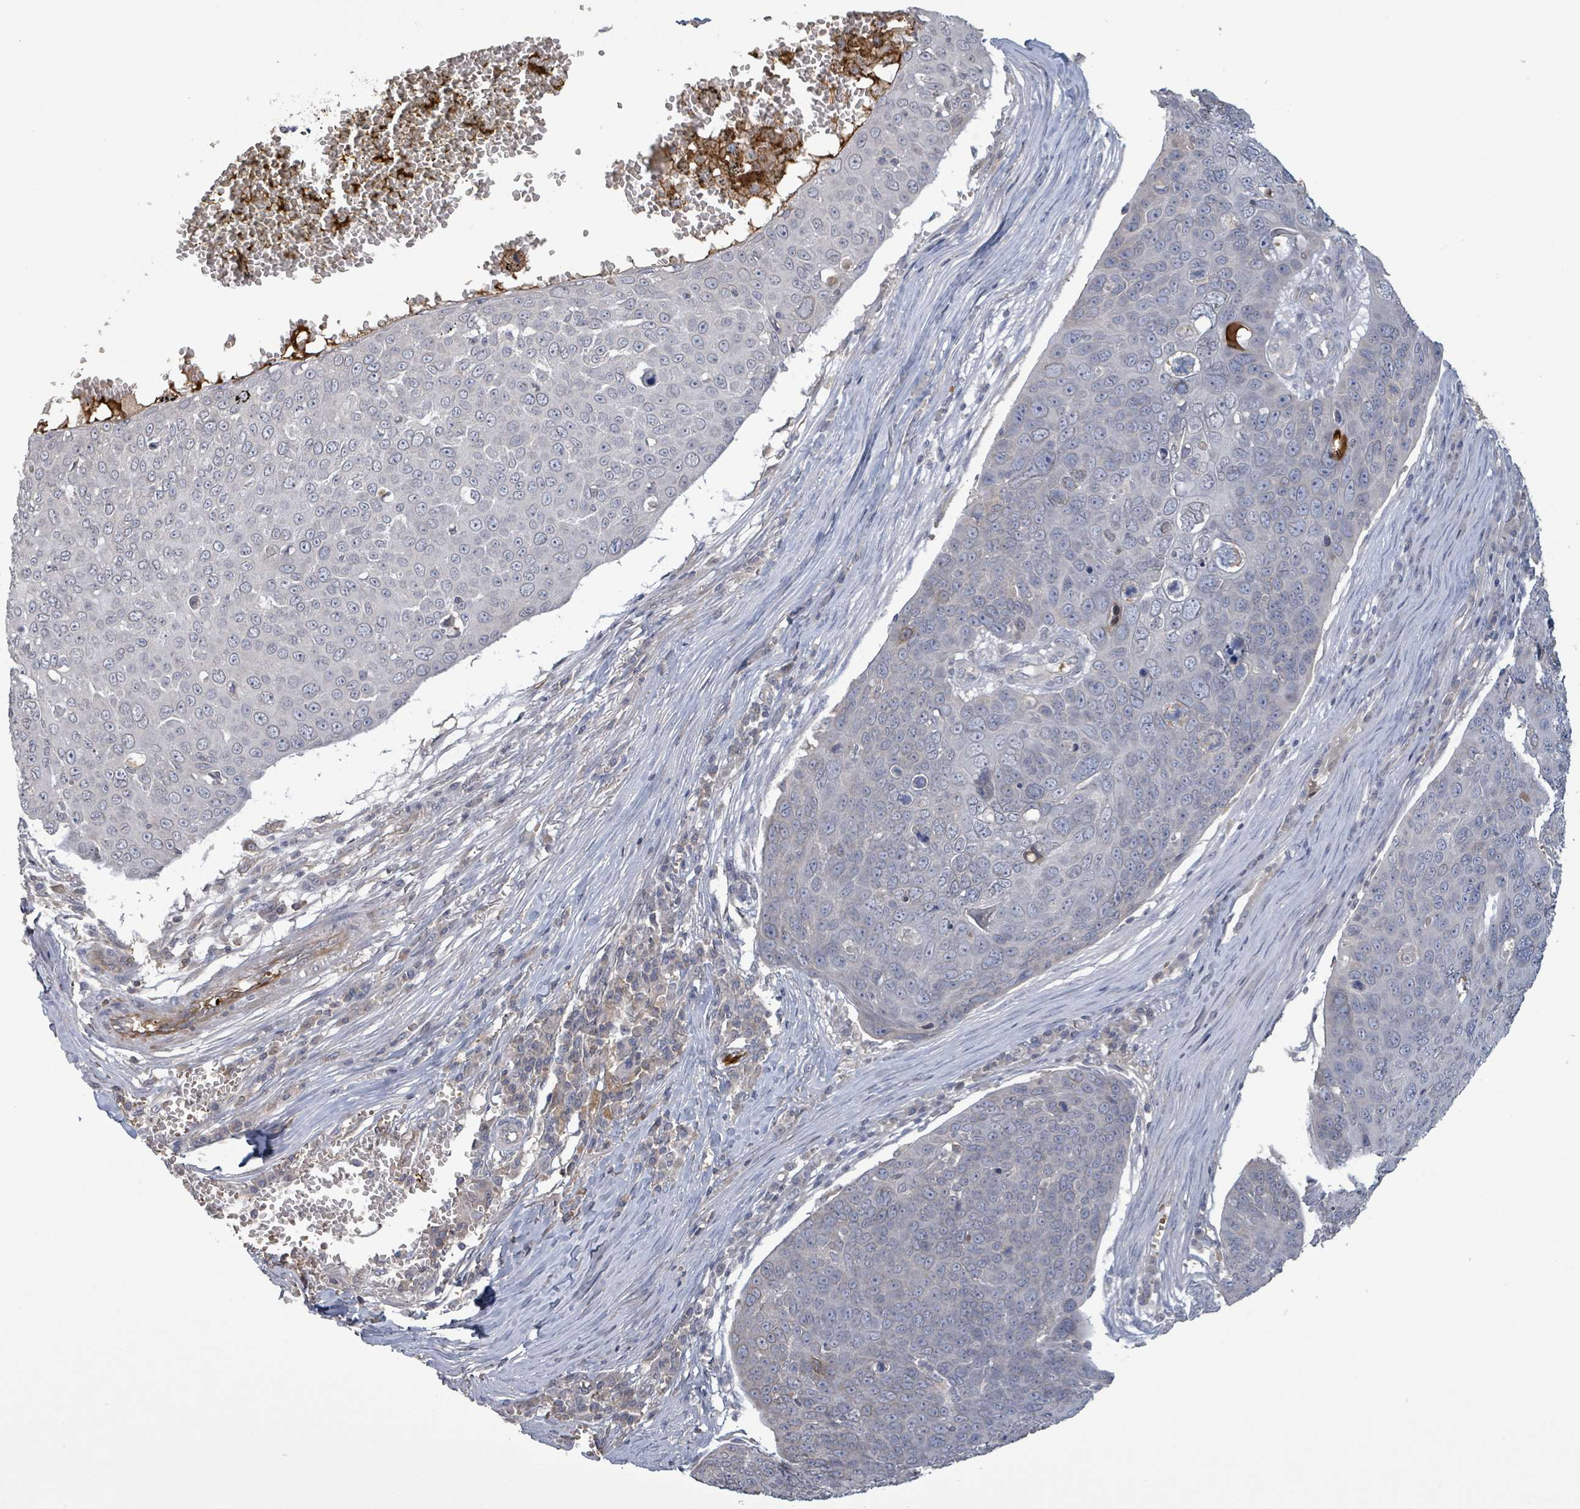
{"staining": {"intensity": "negative", "quantity": "none", "location": "none"}, "tissue": "skin cancer", "cell_type": "Tumor cells", "image_type": "cancer", "snomed": [{"axis": "morphology", "description": "Squamous cell carcinoma, NOS"}, {"axis": "topography", "description": "Skin"}], "caption": "Tumor cells are negative for brown protein staining in skin cancer (squamous cell carcinoma). (Immunohistochemistry, brightfield microscopy, high magnification).", "gene": "GRM8", "patient": {"sex": "male", "age": 71}}